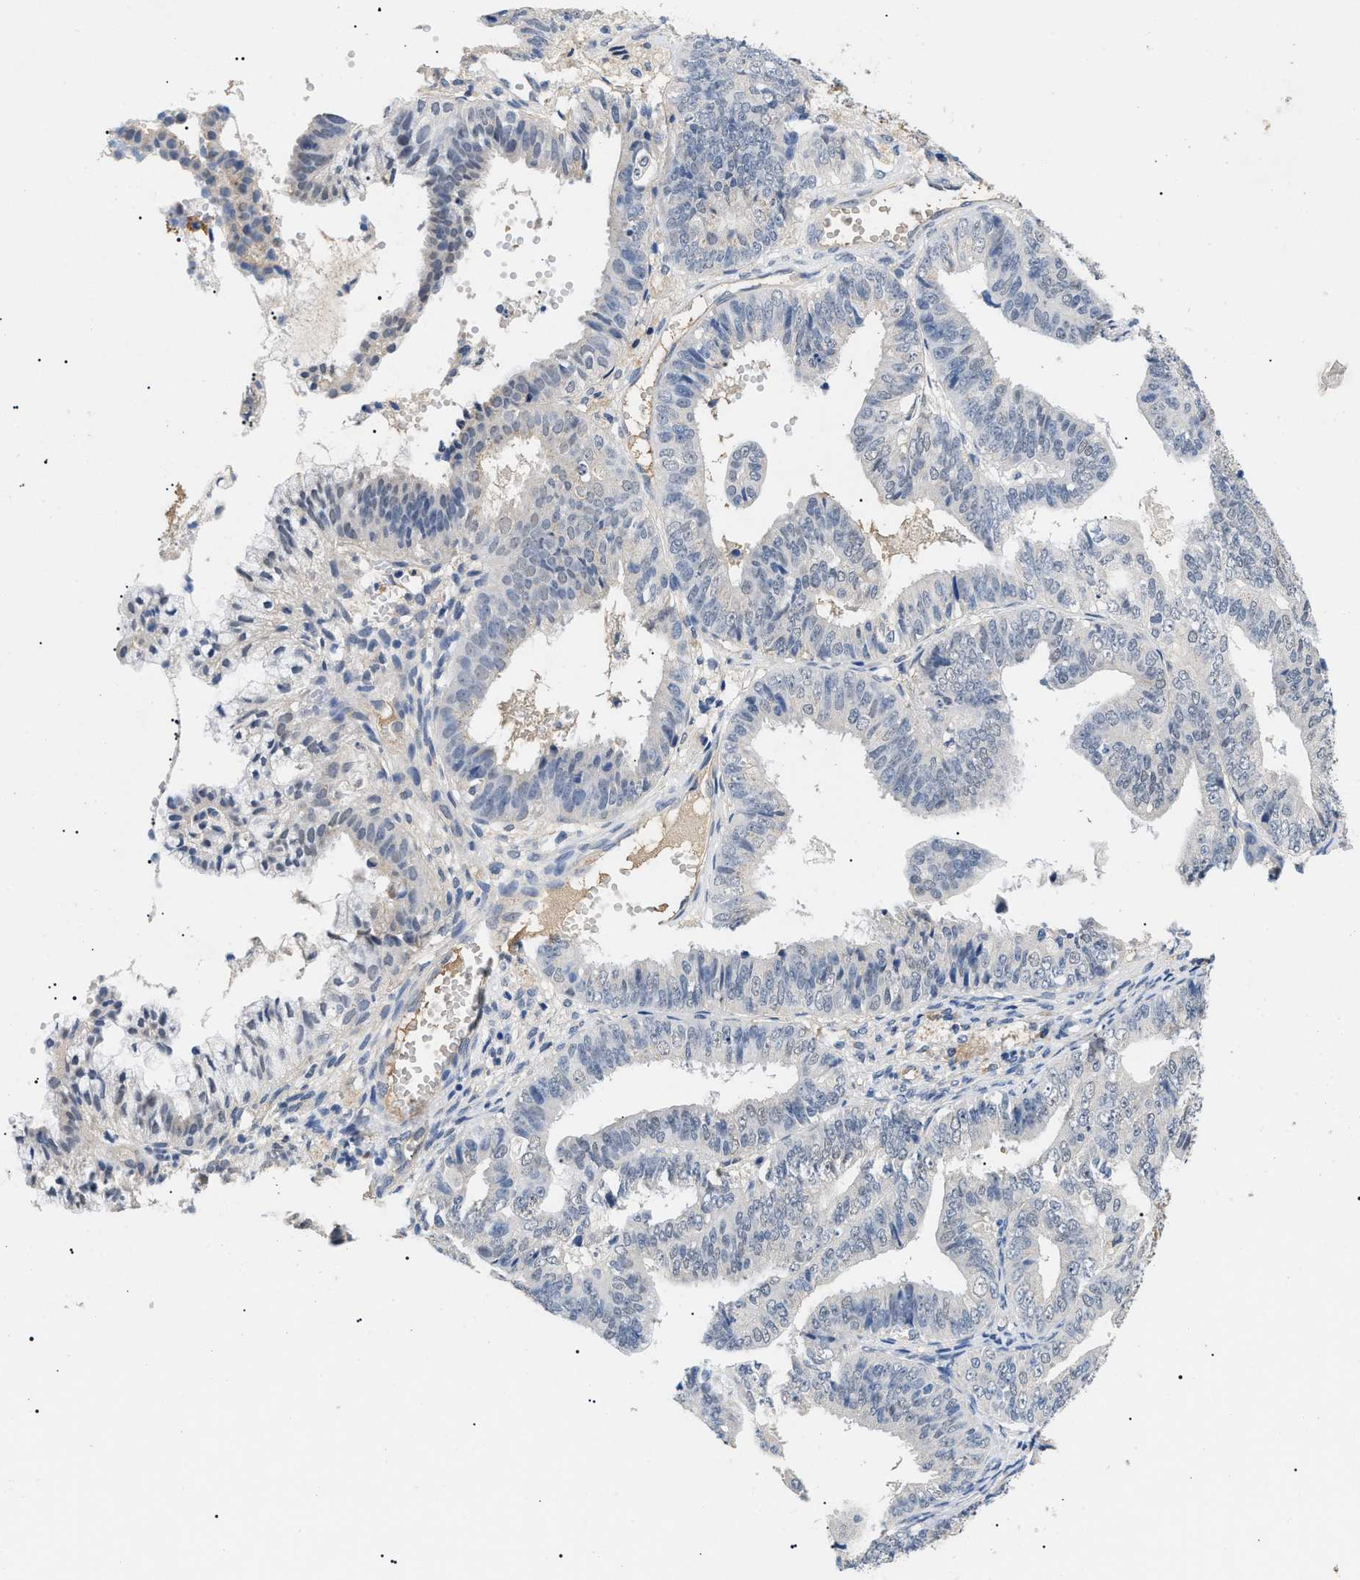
{"staining": {"intensity": "negative", "quantity": "none", "location": "none"}, "tissue": "endometrial cancer", "cell_type": "Tumor cells", "image_type": "cancer", "snomed": [{"axis": "morphology", "description": "Adenocarcinoma, NOS"}, {"axis": "topography", "description": "Endometrium"}], "caption": "Endometrial cancer was stained to show a protein in brown. There is no significant positivity in tumor cells.", "gene": "PRRT2", "patient": {"sex": "female", "age": 63}}